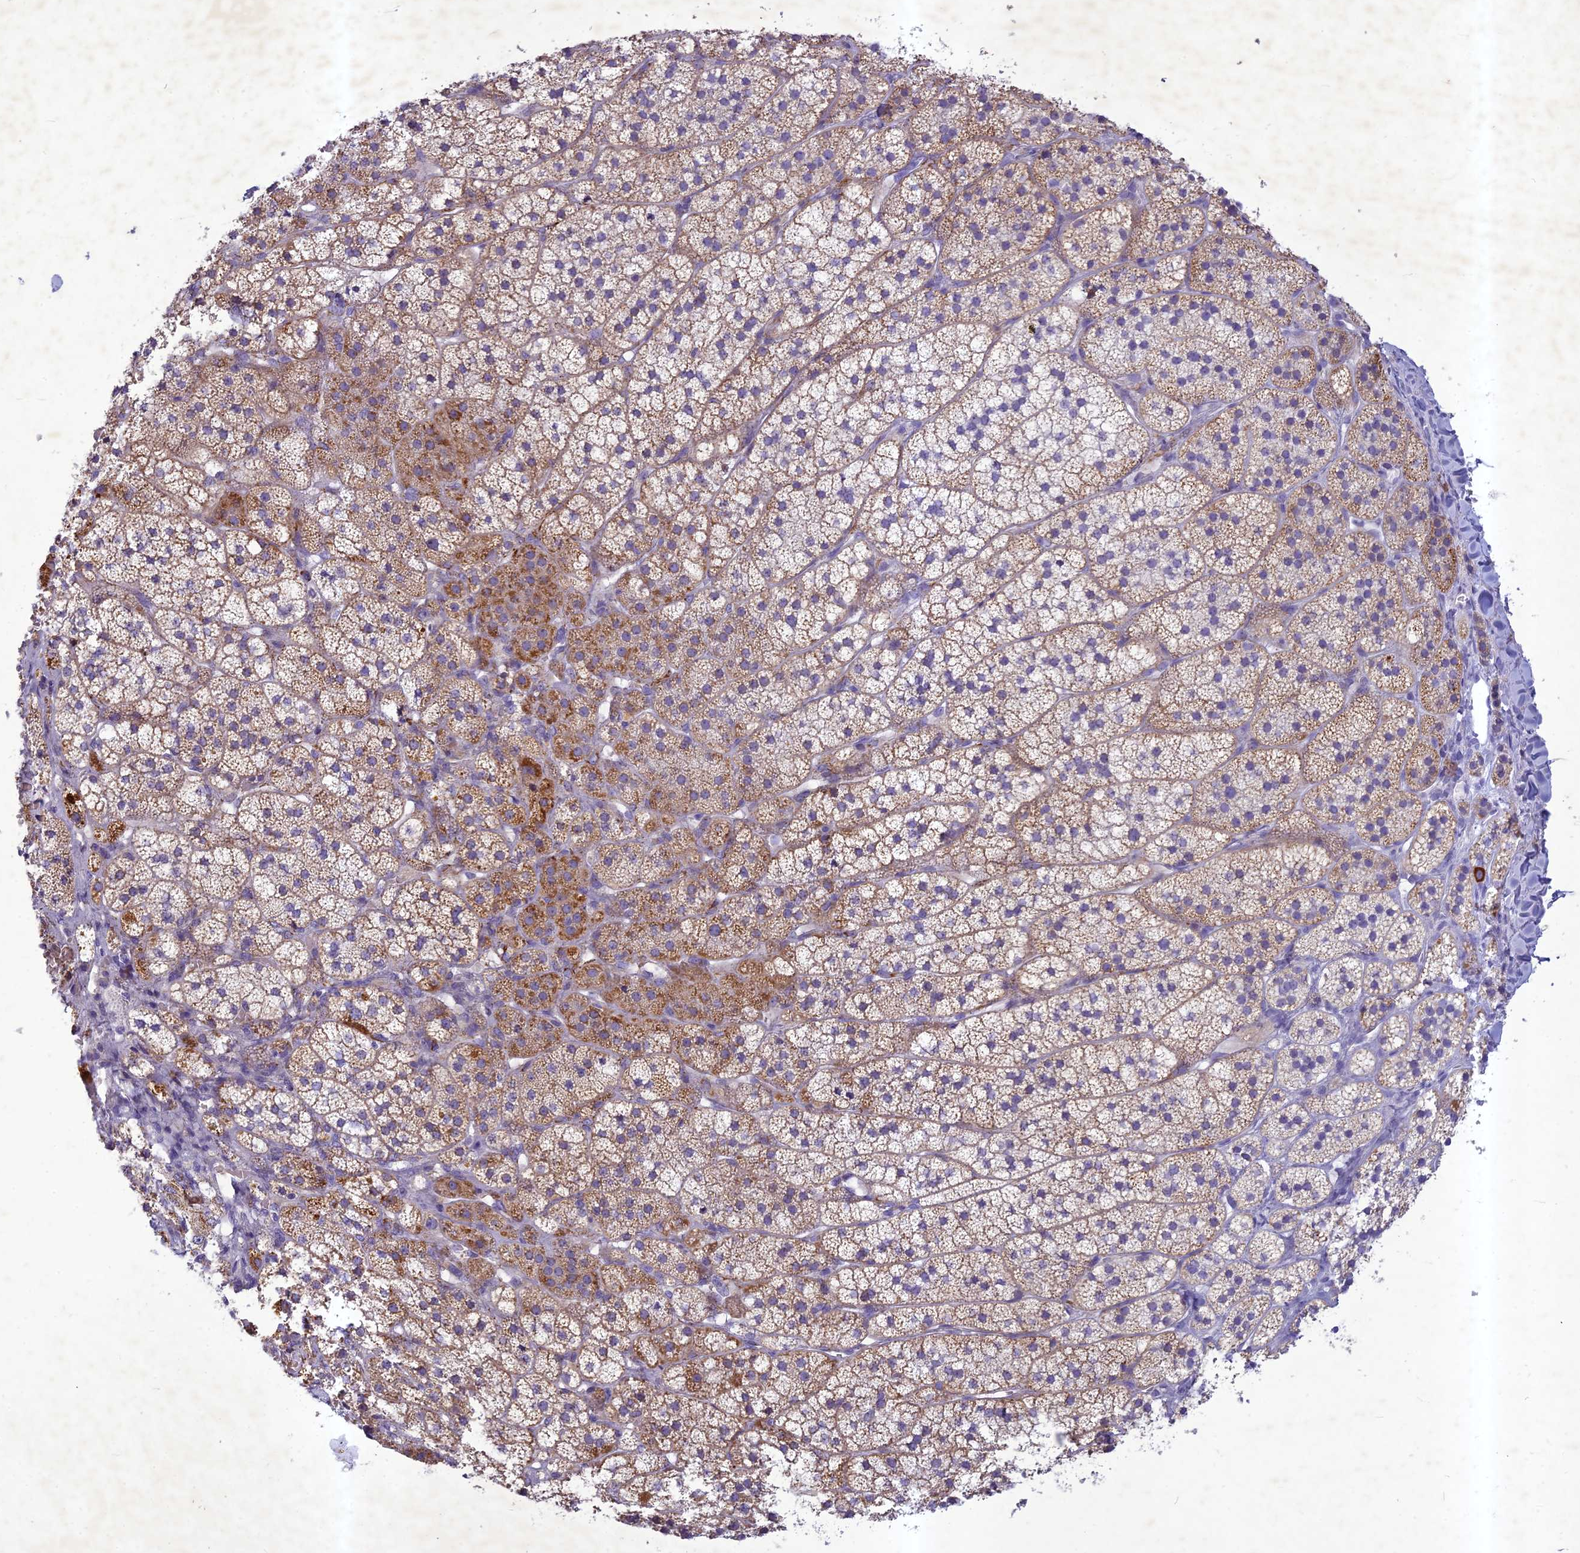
{"staining": {"intensity": "moderate", "quantity": "25%-75%", "location": "cytoplasmic/membranous"}, "tissue": "adrenal gland", "cell_type": "Glandular cells", "image_type": "normal", "snomed": [{"axis": "morphology", "description": "Normal tissue, NOS"}, {"axis": "topography", "description": "Adrenal gland"}], "caption": "Protein positivity by immunohistochemistry demonstrates moderate cytoplasmic/membranous staining in approximately 25%-75% of glandular cells in normal adrenal gland.", "gene": "HIGD1A", "patient": {"sex": "female", "age": 44}}